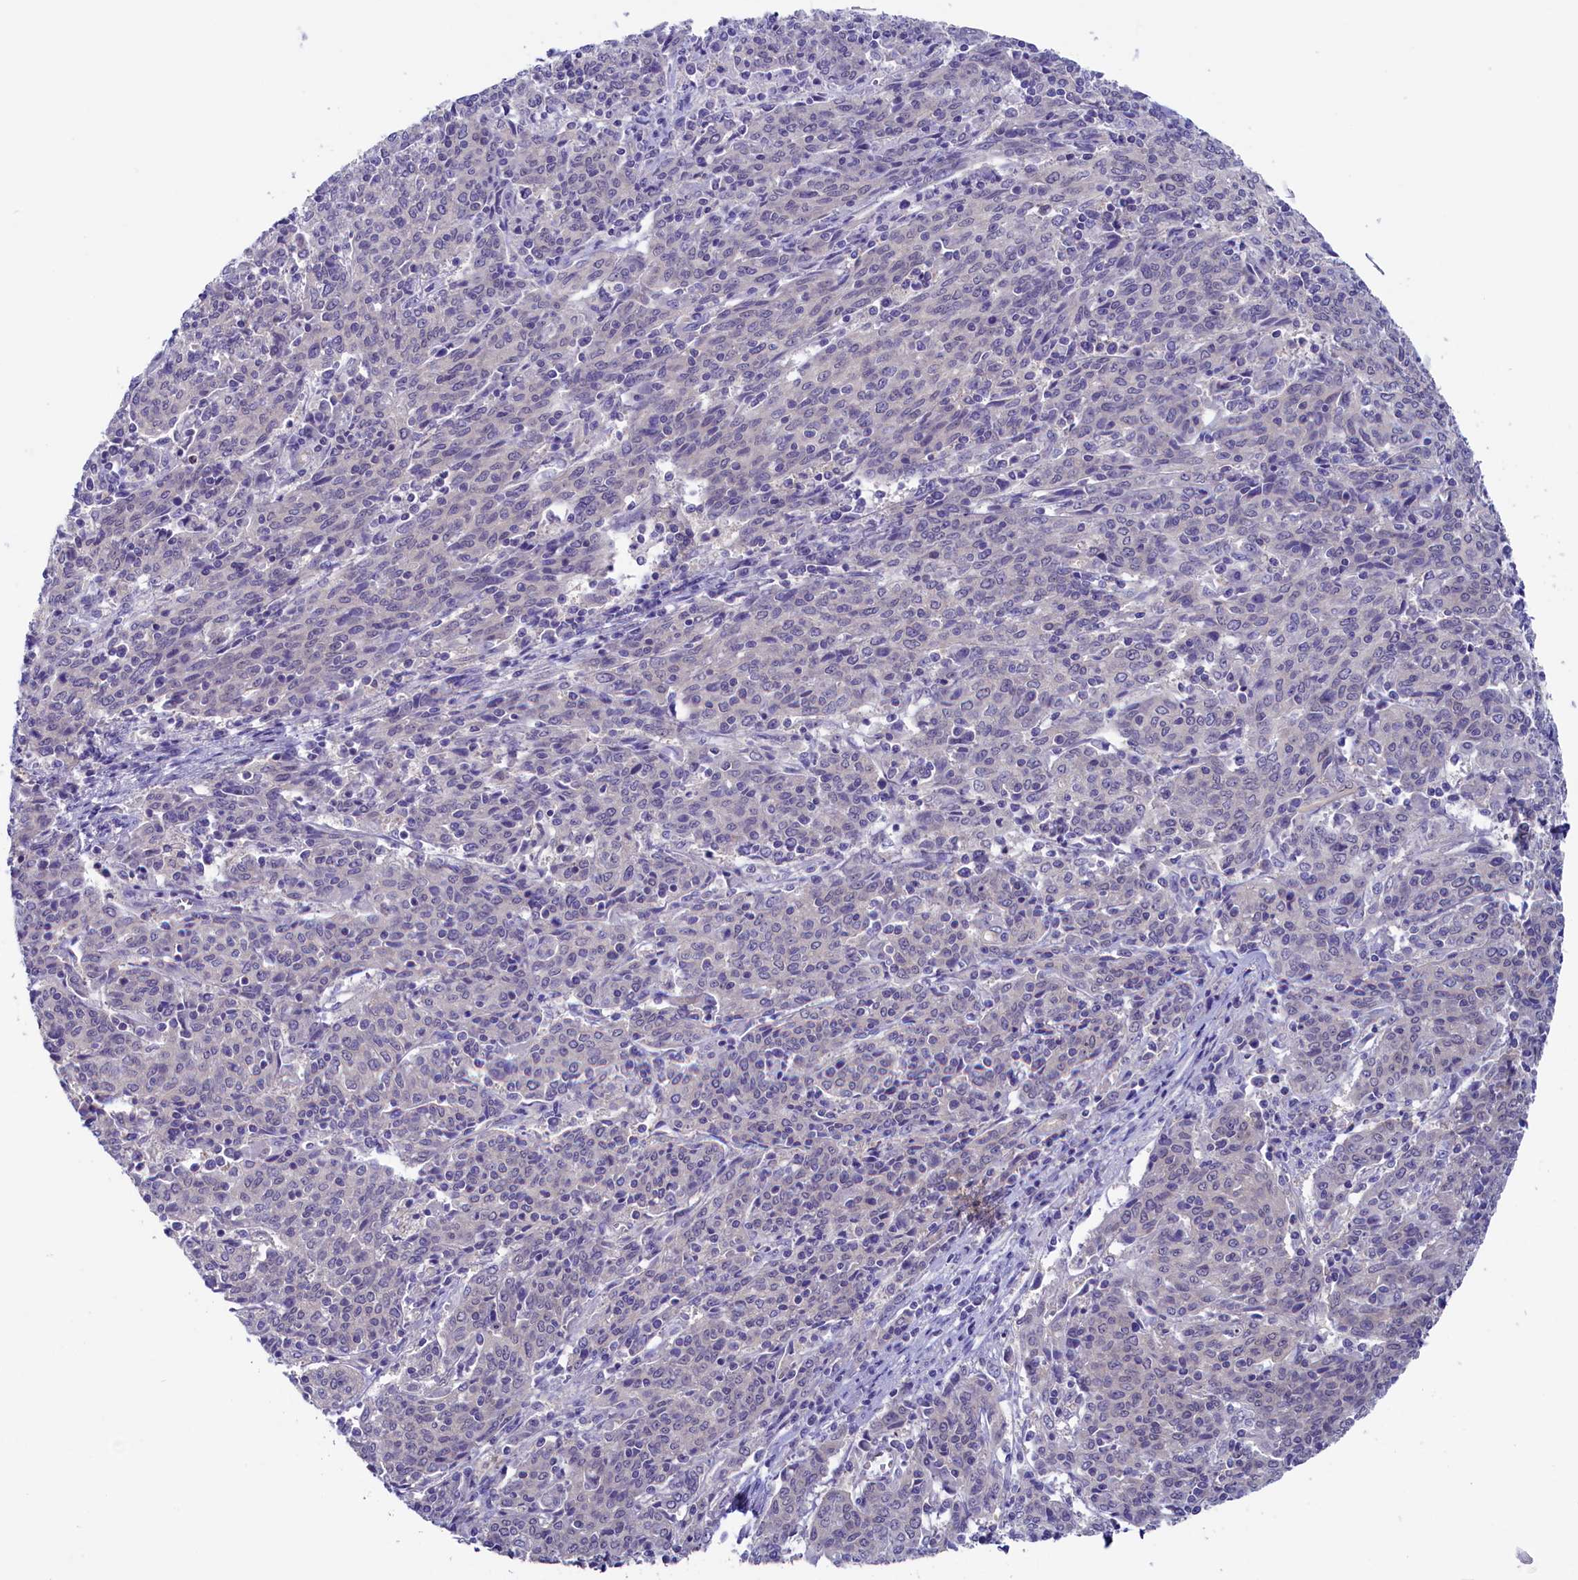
{"staining": {"intensity": "negative", "quantity": "none", "location": "none"}, "tissue": "cervical cancer", "cell_type": "Tumor cells", "image_type": "cancer", "snomed": [{"axis": "morphology", "description": "Squamous cell carcinoma, NOS"}, {"axis": "topography", "description": "Cervix"}], "caption": "A photomicrograph of cervical cancer stained for a protein demonstrates no brown staining in tumor cells.", "gene": "CIAPIN1", "patient": {"sex": "female", "age": 67}}